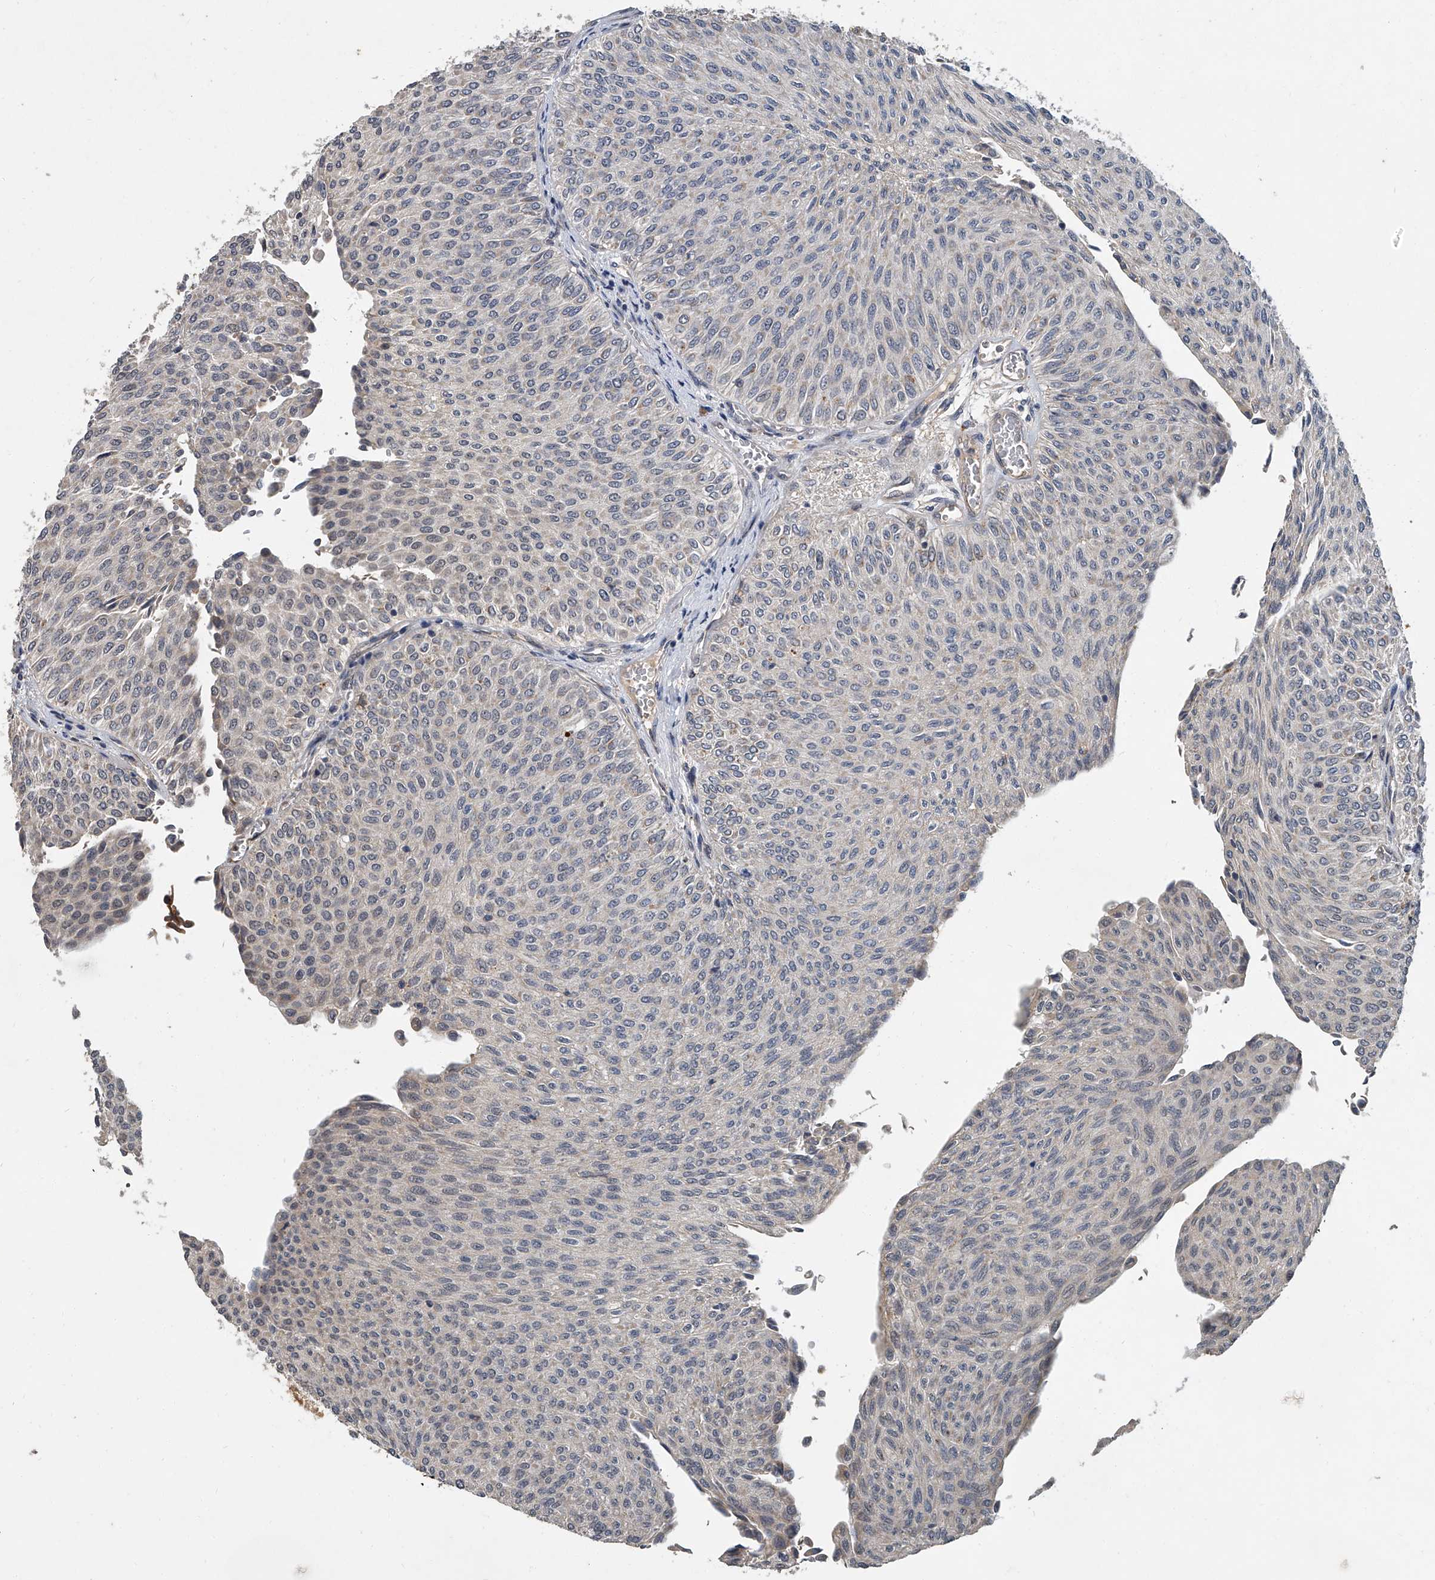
{"staining": {"intensity": "negative", "quantity": "none", "location": "none"}, "tissue": "urothelial cancer", "cell_type": "Tumor cells", "image_type": "cancer", "snomed": [{"axis": "morphology", "description": "Urothelial carcinoma, Low grade"}, {"axis": "topography", "description": "Urinary bladder"}], "caption": "Immunohistochemical staining of human urothelial cancer reveals no significant staining in tumor cells.", "gene": "JAG2", "patient": {"sex": "male", "age": 78}}